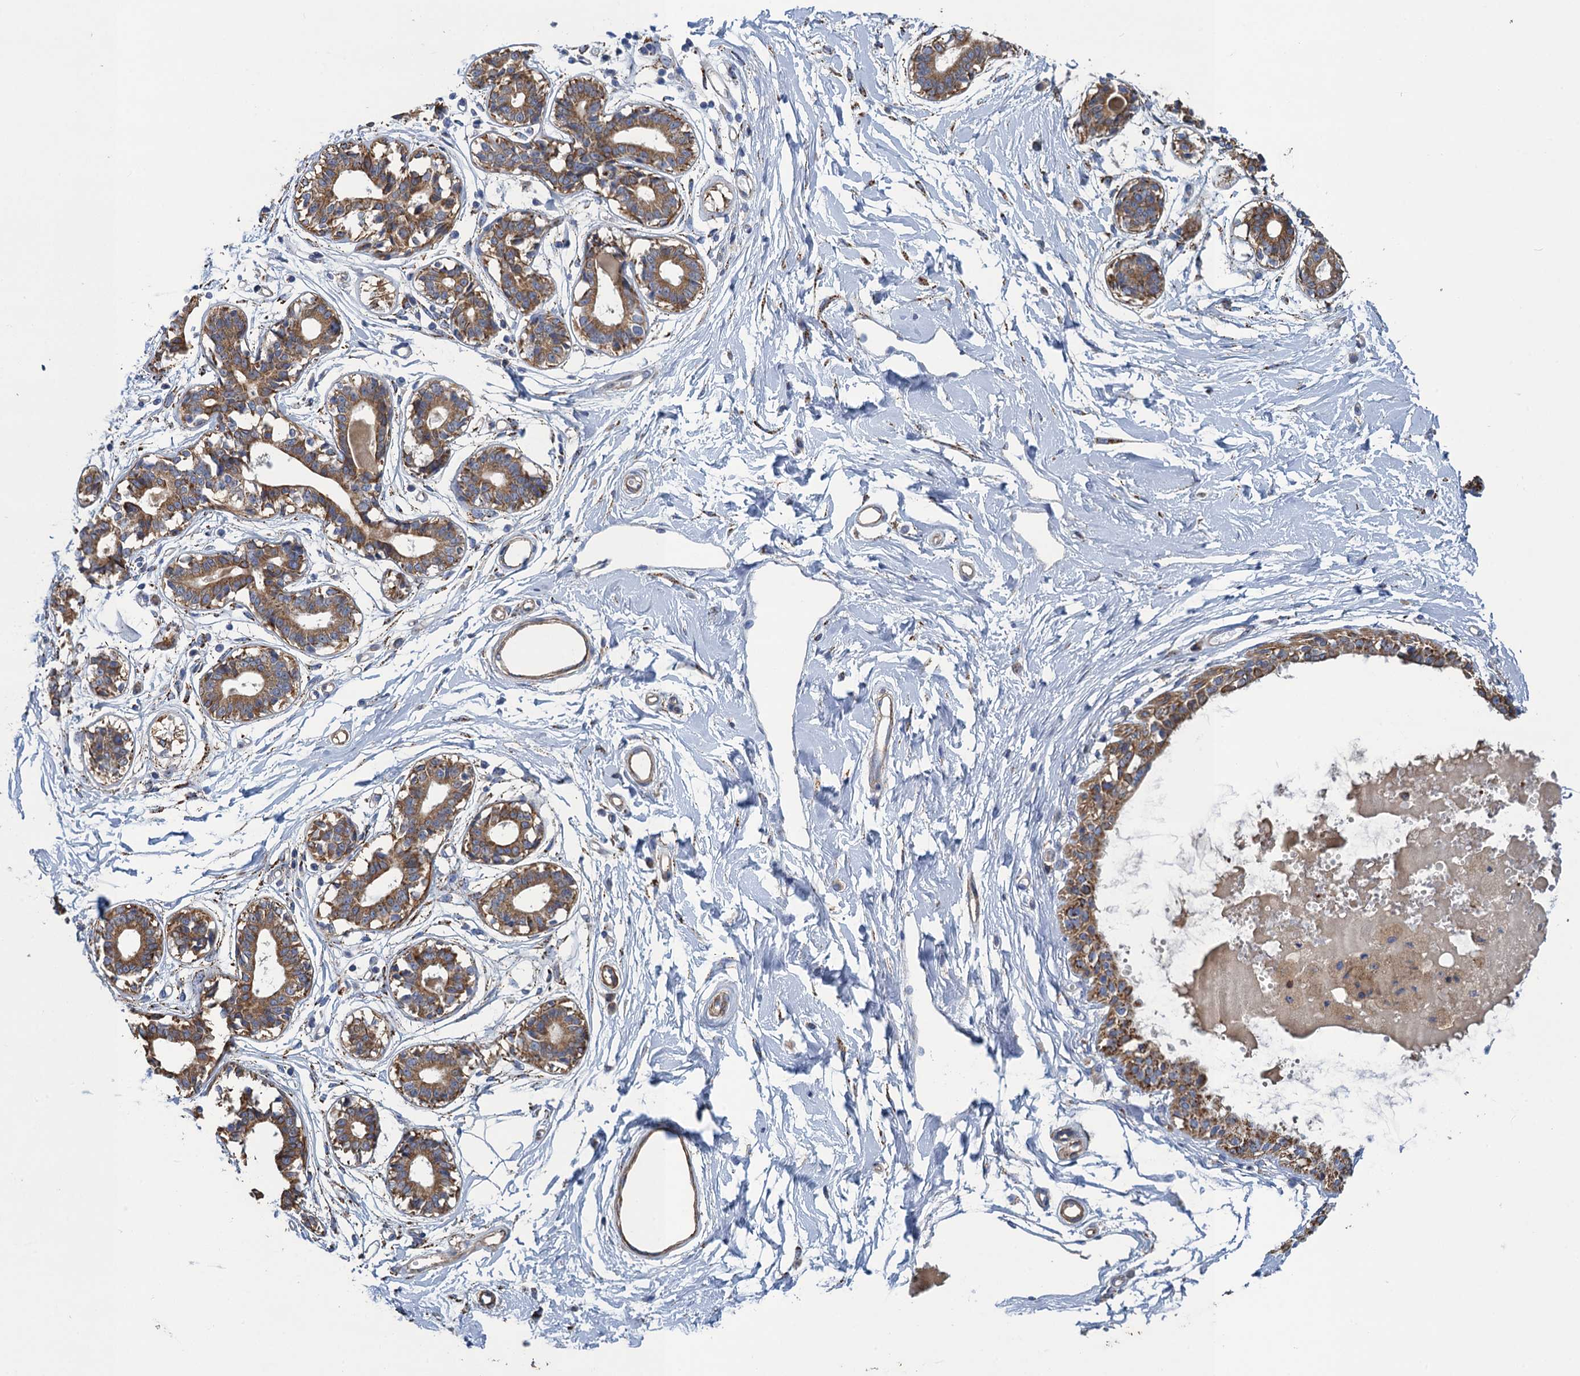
{"staining": {"intensity": "negative", "quantity": "none", "location": "none"}, "tissue": "breast", "cell_type": "Adipocytes", "image_type": "normal", "snomed": [{"axis": "morphology", "description": "Normal tissue, NOS"}, {"axis": "topography", "description": "Breast"}], "caption": "DAB (3,3'-diaminobenzidine) immunohistochemical staining of benign breast displays no significant expression in adipocytes. (Stains: DAB (3,3'-diaminobenzidine) IHC with hematoxylin counter stain, Microscopy: brightfield microscopy at high magnification).", "gene": "ENSG00000260643", "patient": {"sex": "female", "age": 45}}